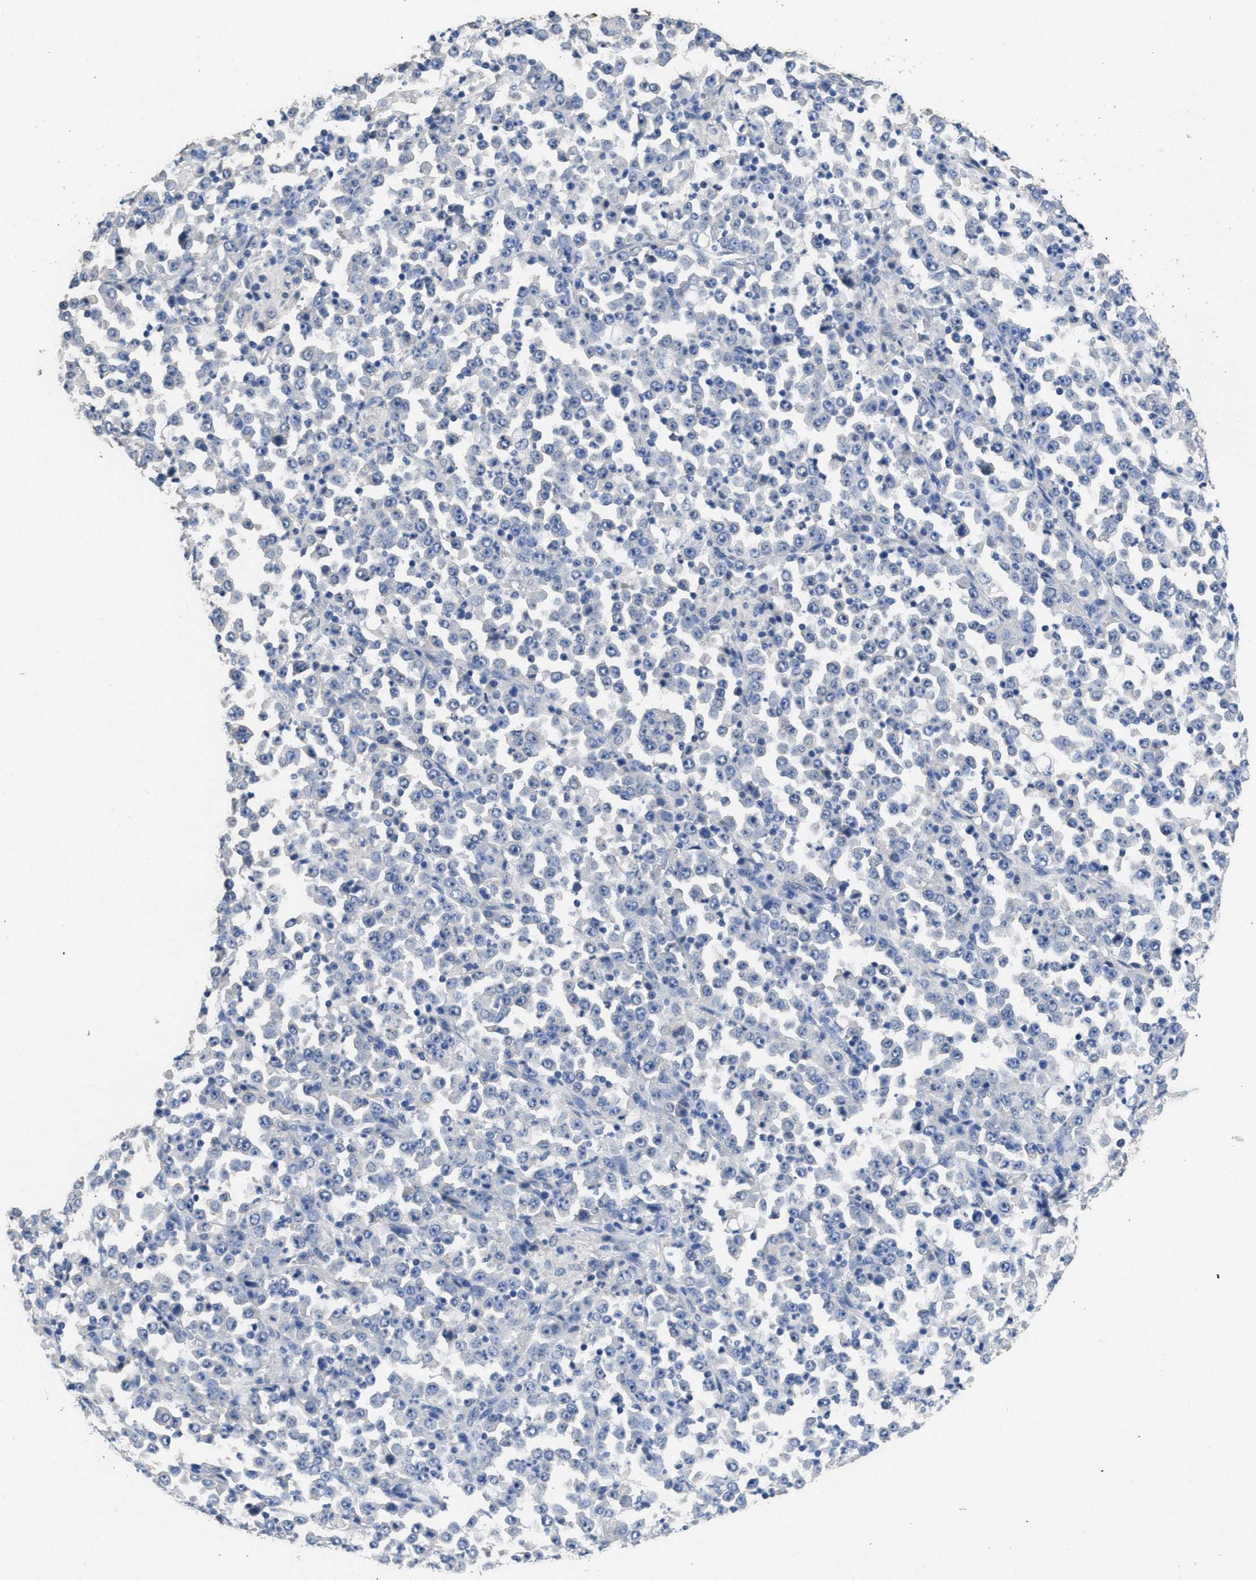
{"staining": {"intensity": "negative", "quantity": "none", "location": "none"}, "tissue": "stomach cancer", "cell_type": "Tumor cells", "image_type": "cancer", "snomed": [{"axis": "morphology", "description": "Normal tissue, NOS"}, {"axis": "morphology", "description": "Adenocarcinoma, NOS"}, {"axis": "topography", "description": "Stomach, upper"}, {"axis": "topography", "description": "Stomach"}], "caption": "Immunohistochemistry (IHC) micrograph of human stomach adenocarcinoma stained for a protein (brown), which displays no staining in tumor cells.", "gene": "CA9", "patient": {"sex": "male", "age": 59}}